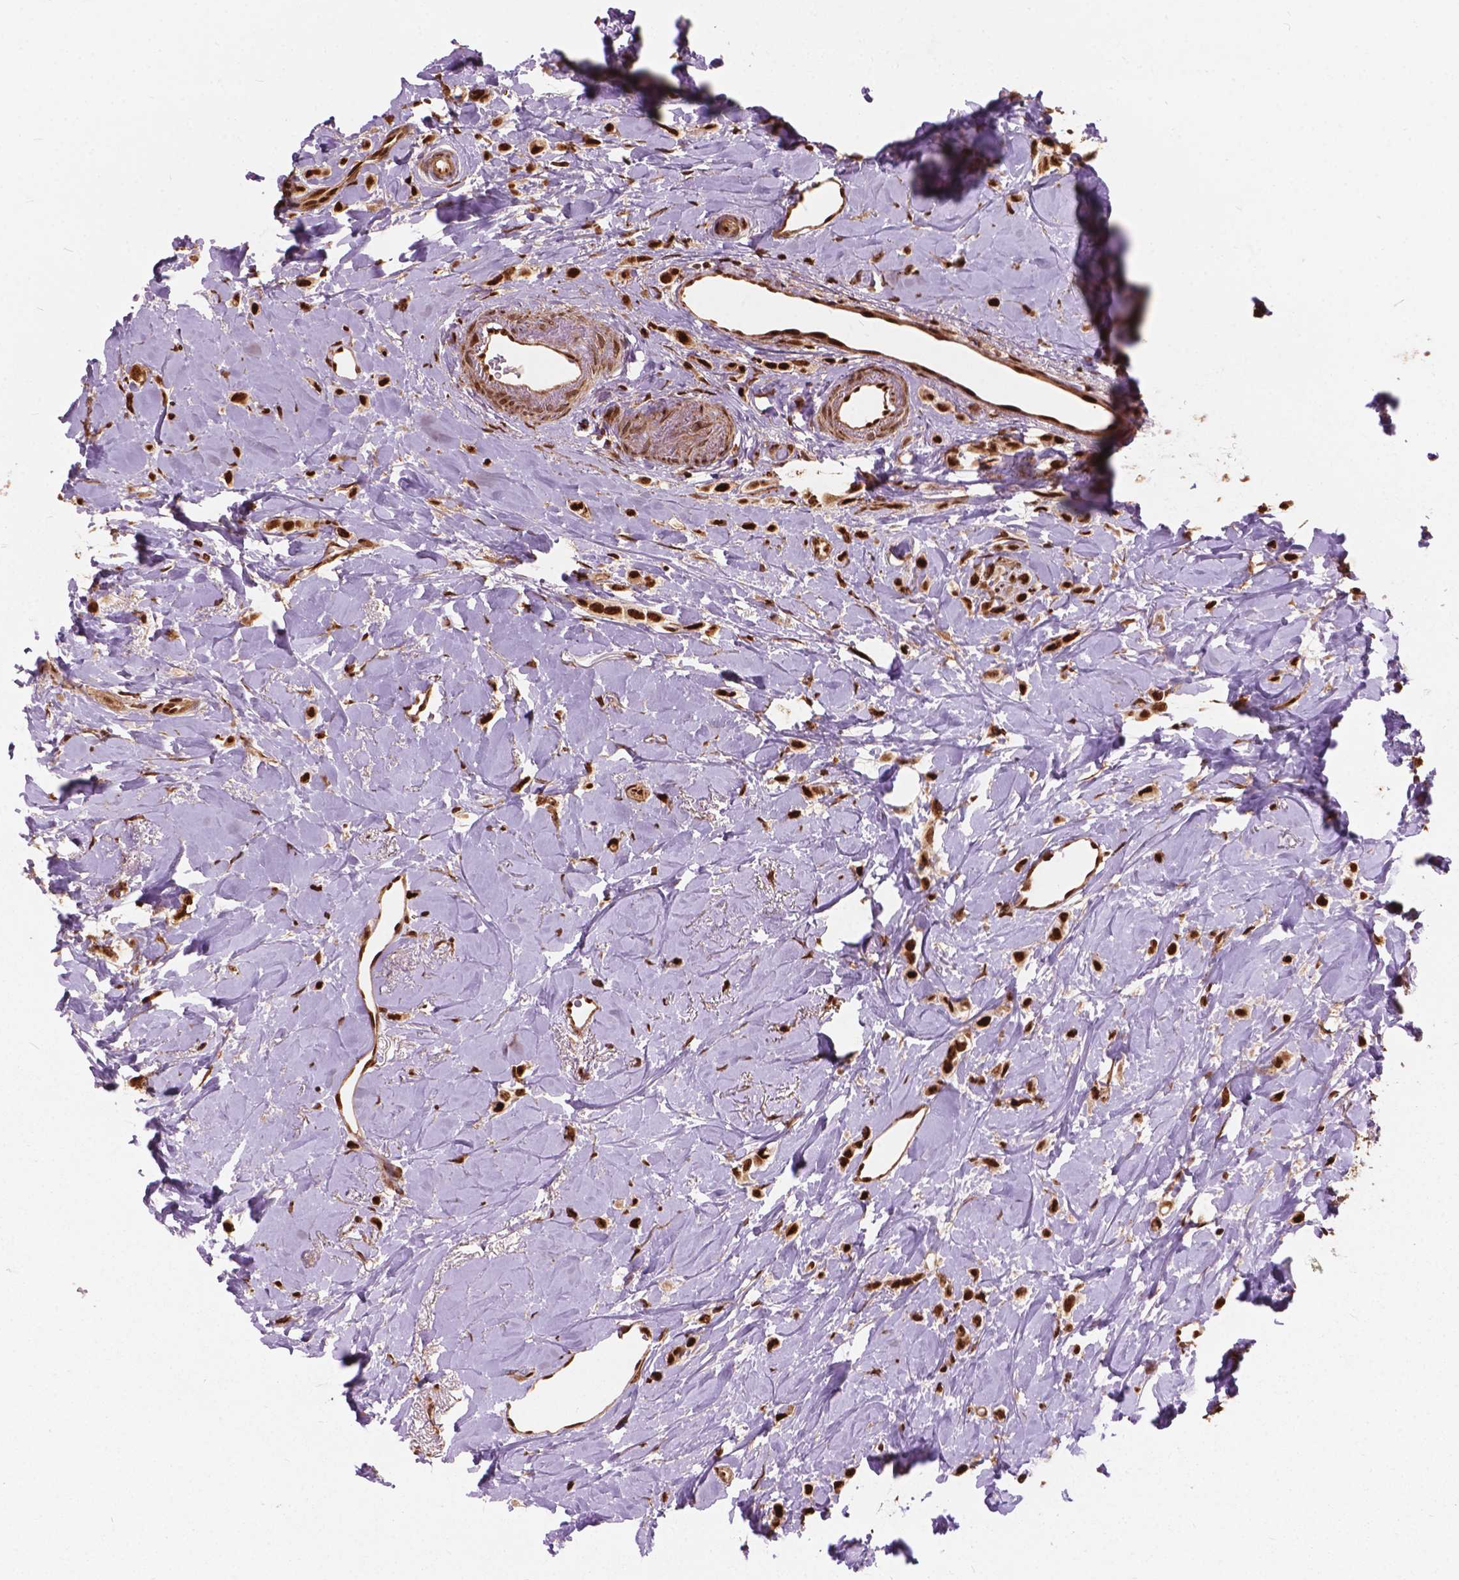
{"staining": {"intensity": "strong", "quantity": ">75%", "location": "nuclear"}, "tissue": "breast cancer", "cell_type": "Tumor cells", "image_type": "cancer", "snomed": [{"axis": "morphology", "description": "Lobular carcinoma"}, {"axis": "topography", "description": "Breast"}], "caption": "Breast cancer (lobular carcinoma) stained with IHC reveals strong nuclear positivity in approximately >75% of tumor cells.", "gene": "ANP32B", "patient": {"sex": "female", "age": 66}}